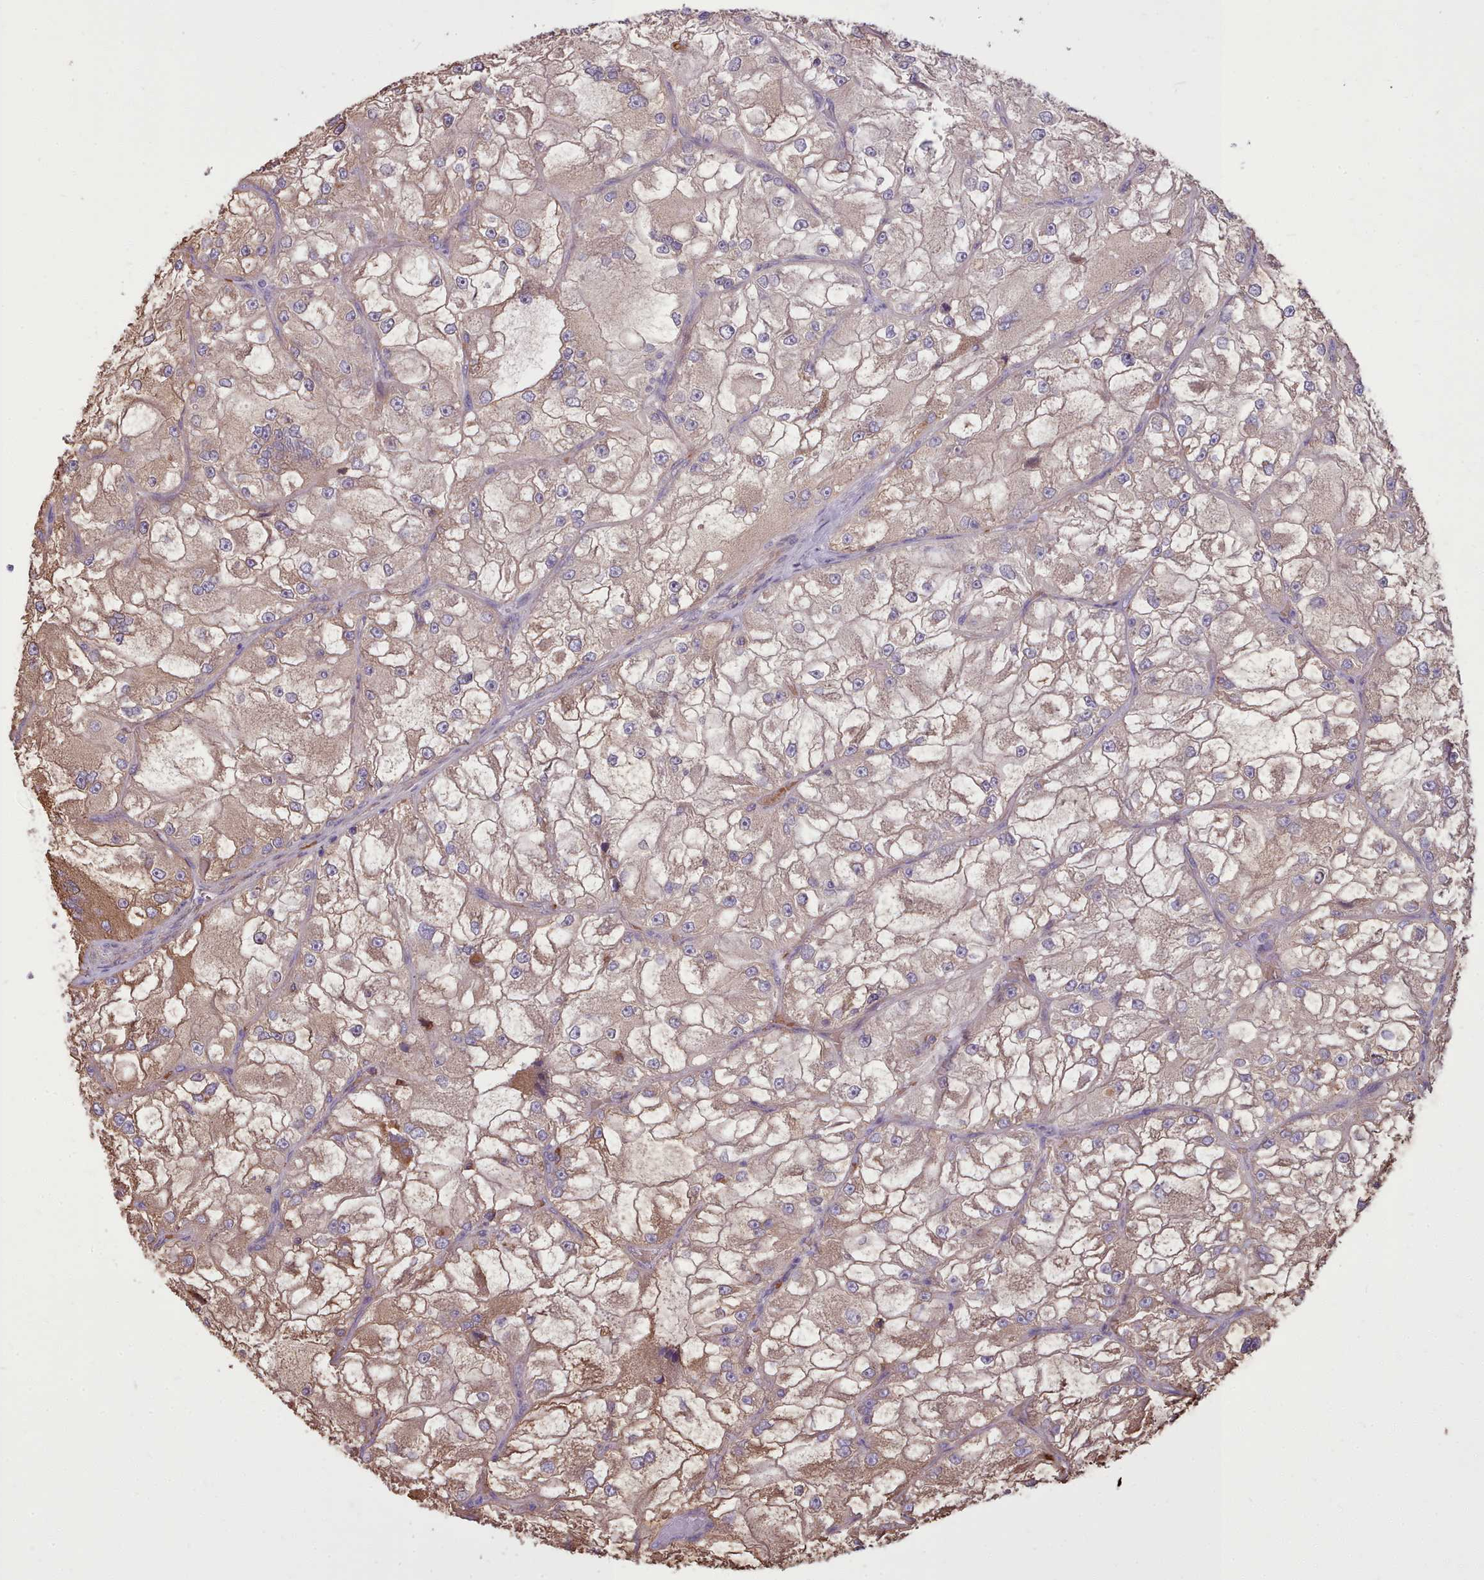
{"staining": {"intensity": "moderate", "quantity": ">75%", "location": "cytoplasmic/membranous"}, "tissue": "renal cancer", "cell_type": "Tumor cells", "image_type": "cancer", "snomed": [{"axis": "morphology", "description": "Adenocarcinoma, NOS"}, {"axis": "topography", "description": "Kidney"}], "caption": "An IHC photomicrograph of neoplastic tissue is shown. Protein staining in brown highlights moderate cytoplasmic/membranous positivity in adenocarcinoma (renal) within tumor cells.", "gene": "PACSIN3", "patient": {"sex": "female", "age": 72}}